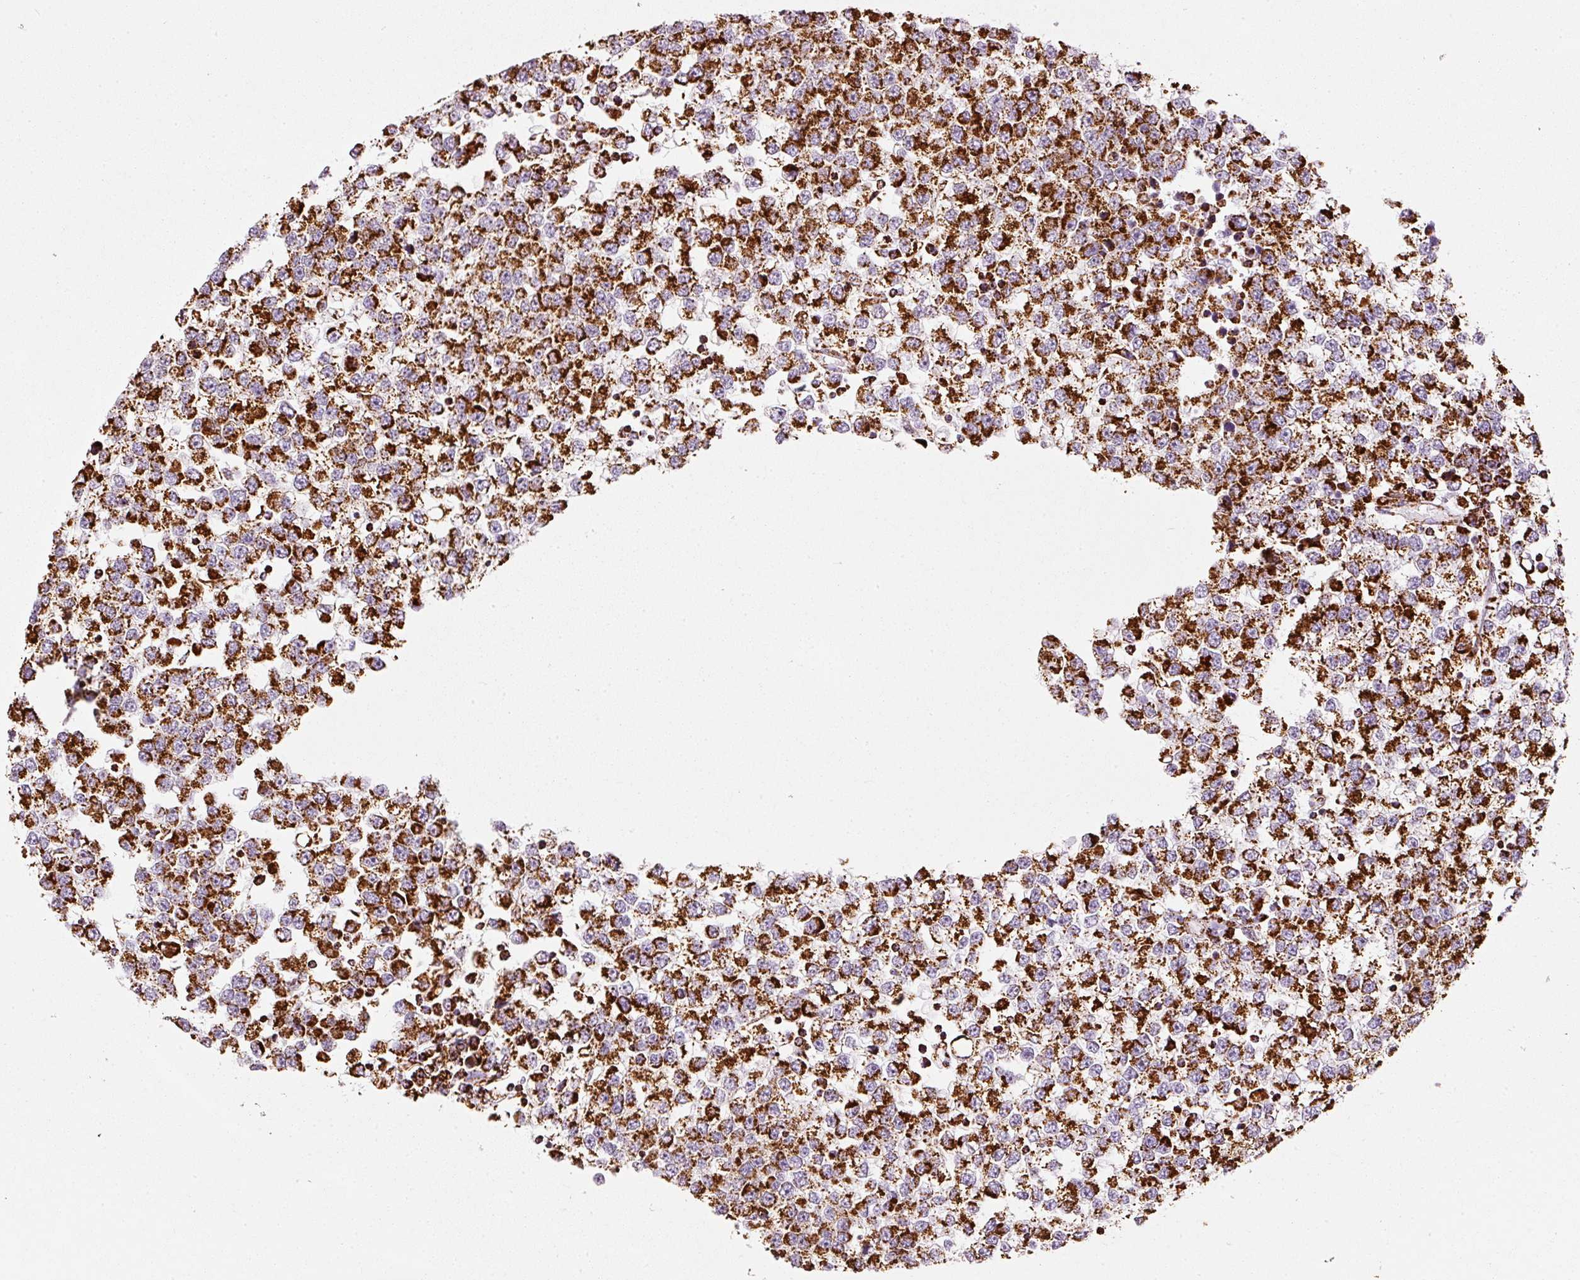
{"staining": {"intensity": "strong", "quantity": ">75%", "location": "cytoplasmic/membranous"}, "tissue": "testis cancer", "cell_type": "Tumor cells", "image_type": "cancer", "snomed": [{"axis": "morphology", "description": "Seminoma, NOS"}, {"axis": "topography", "description": "Testis"}], "caption": "Protein staining of testis cancer (seminoma) tissue demonstrates strong cytoplasmic/membranous staining in approximately >75% of tumor cells.", "gene": "MT-CO2", "patient": {"sex": "male", "age": 65}}